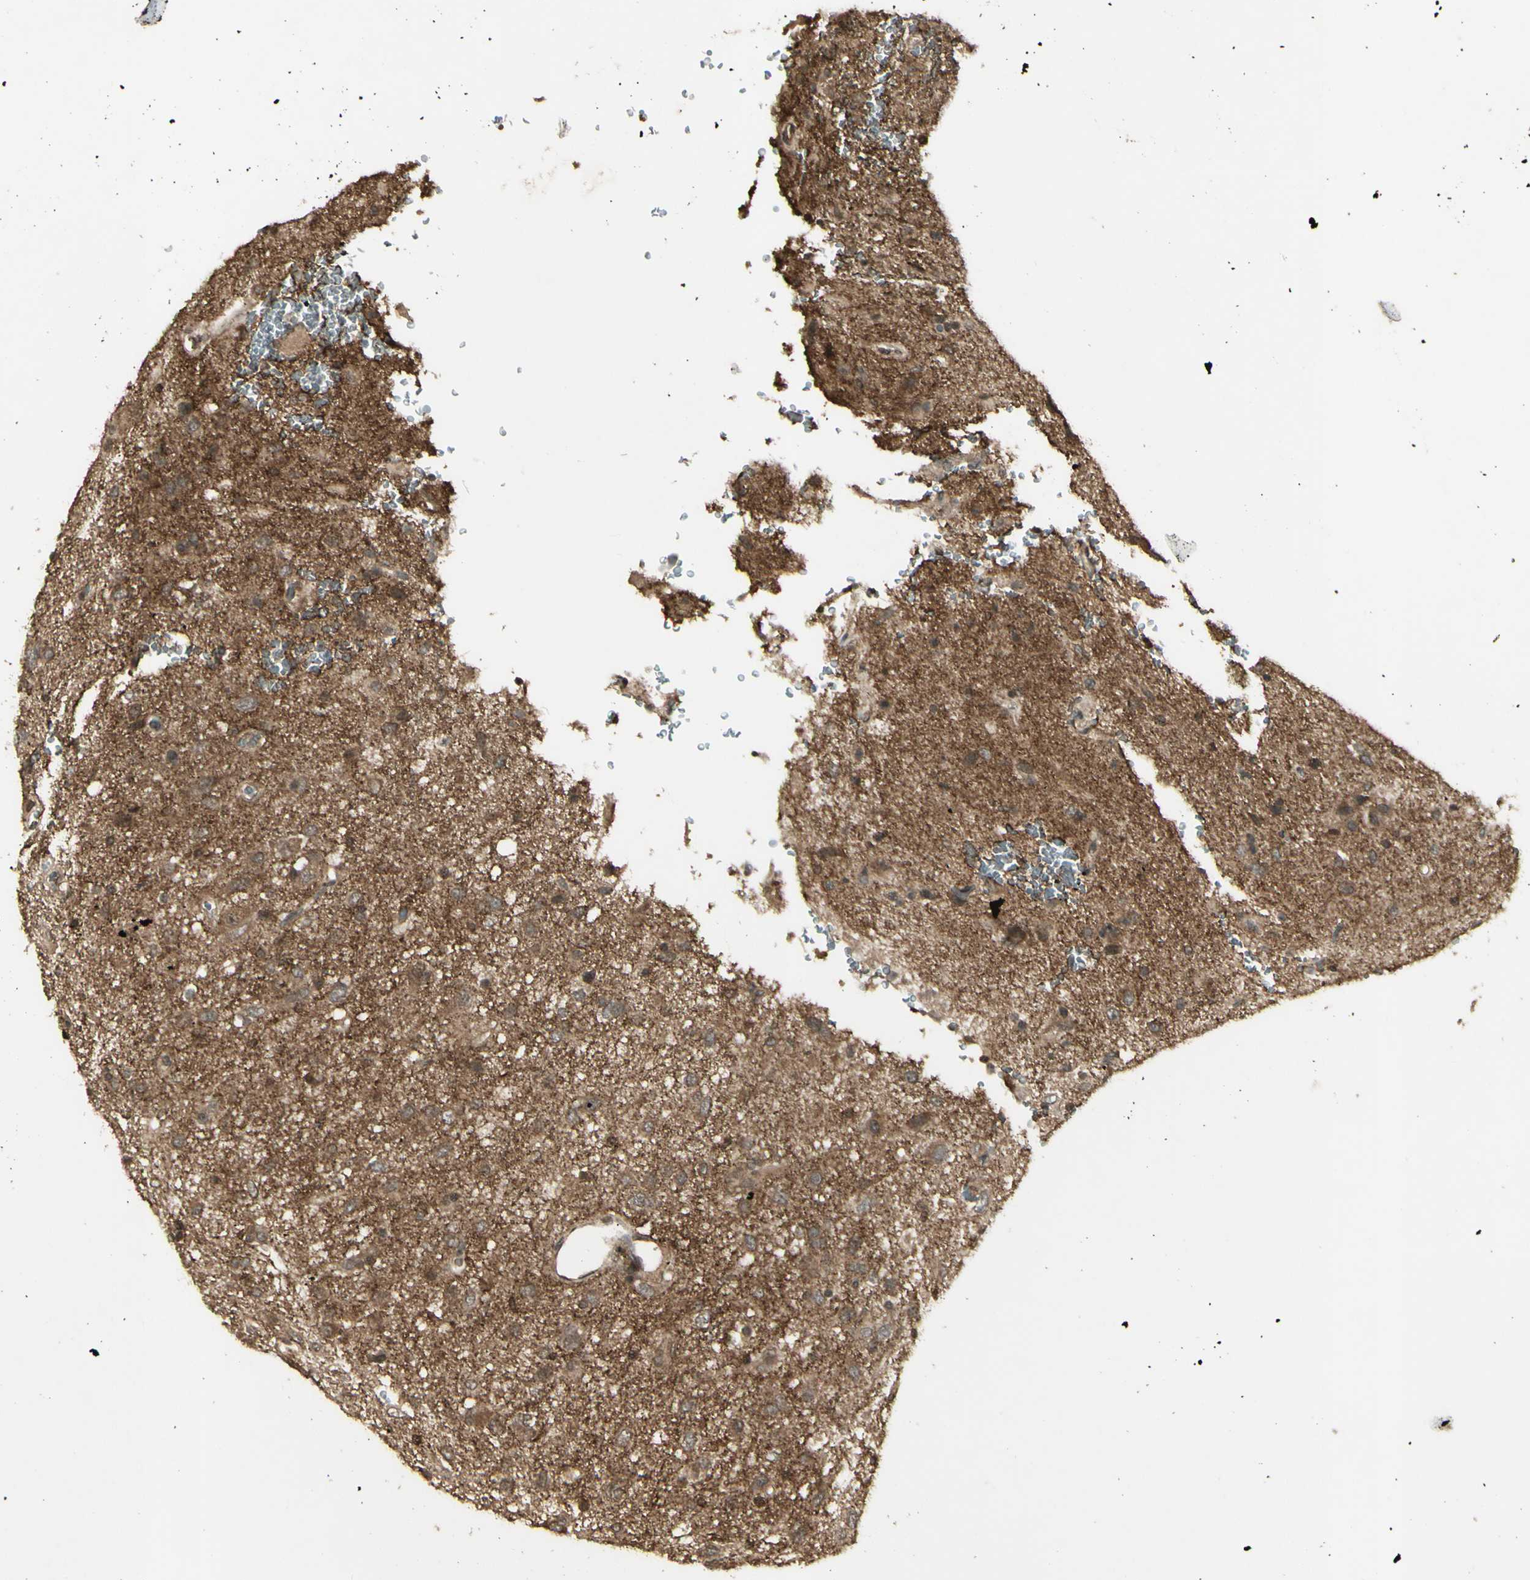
{"staining": {"intensity": "moderate", "quantity": ">75%", "location": "cytoplasmic/membranous"}, "tissue": "glioma", "cell_type": "Tumor cells", "image_type": "cancer", "snomed": [{"axis": "morphology", "description": "Glioma, malignant, Low grade"}, {"axis": "topography", "description": "Brain"}], "caption": "Glioma stained for a protein demonstrates moderate cytoplasmic/membranous positivity in tumor cells. Ihc stains the protein of interest in brown and the nuclei are stained blue.", "gene": "BLNK", "patient": {"sex": "male", "age": 77}}